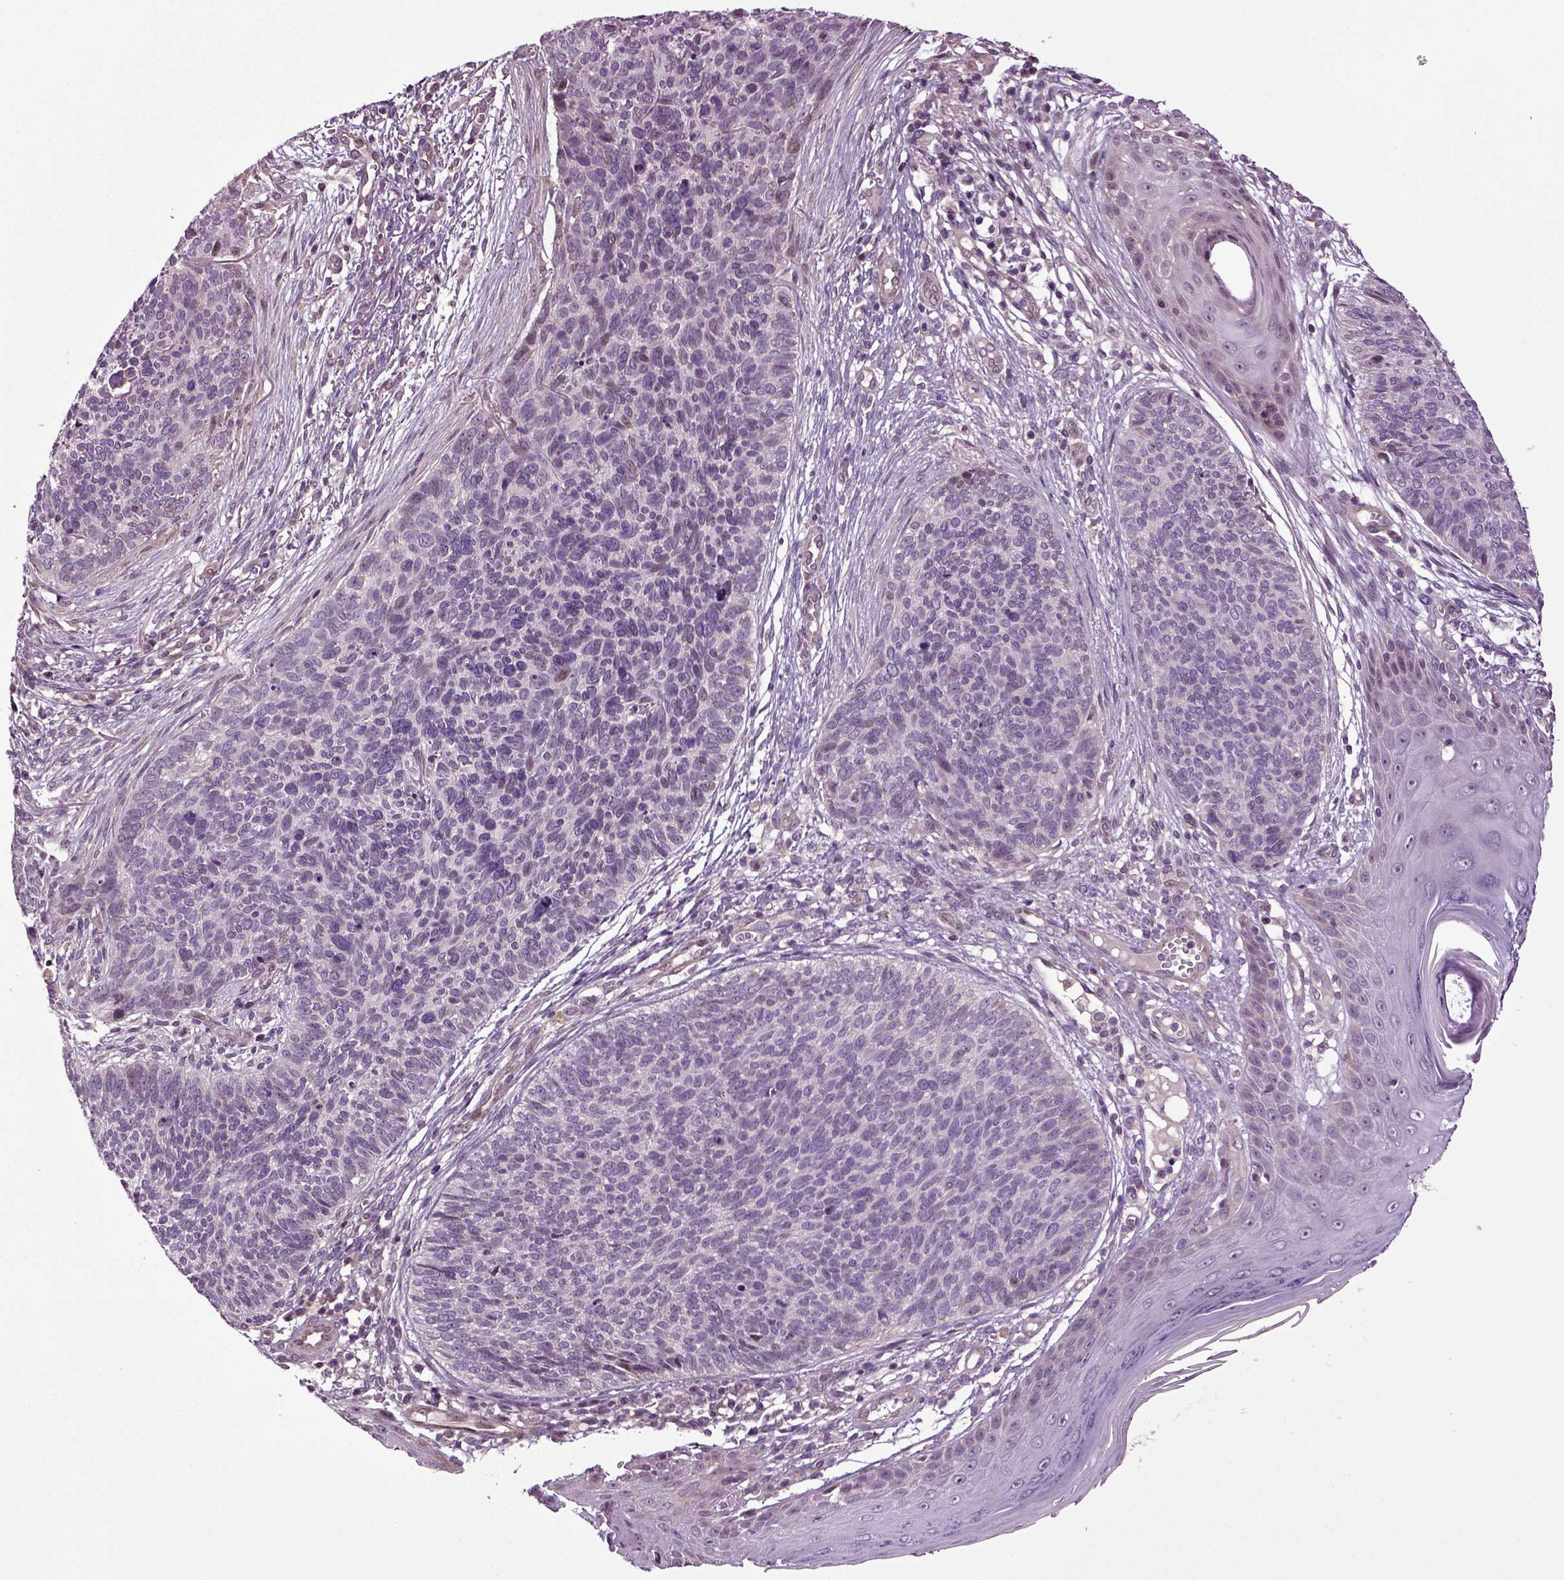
{"staining": {"intensity": "negative", "quantity": "none", "location": "none"}, "tissue": "skin cancer", "cell_type": "Tumor cells", "image_type": "cancer", "snomed": [{"axis": "morphology", "description": "Basal cell carcinoma"}, {"axis": "topography", "description": "Skin"}], "caption": "Immunohistochemistry (IHC) photomicrograph of skin cancer stained for a protein (brown), which shows no staining in tumor cells.", "gene": "HAGHL", "patient": {"sex": "male", "age": 64}}